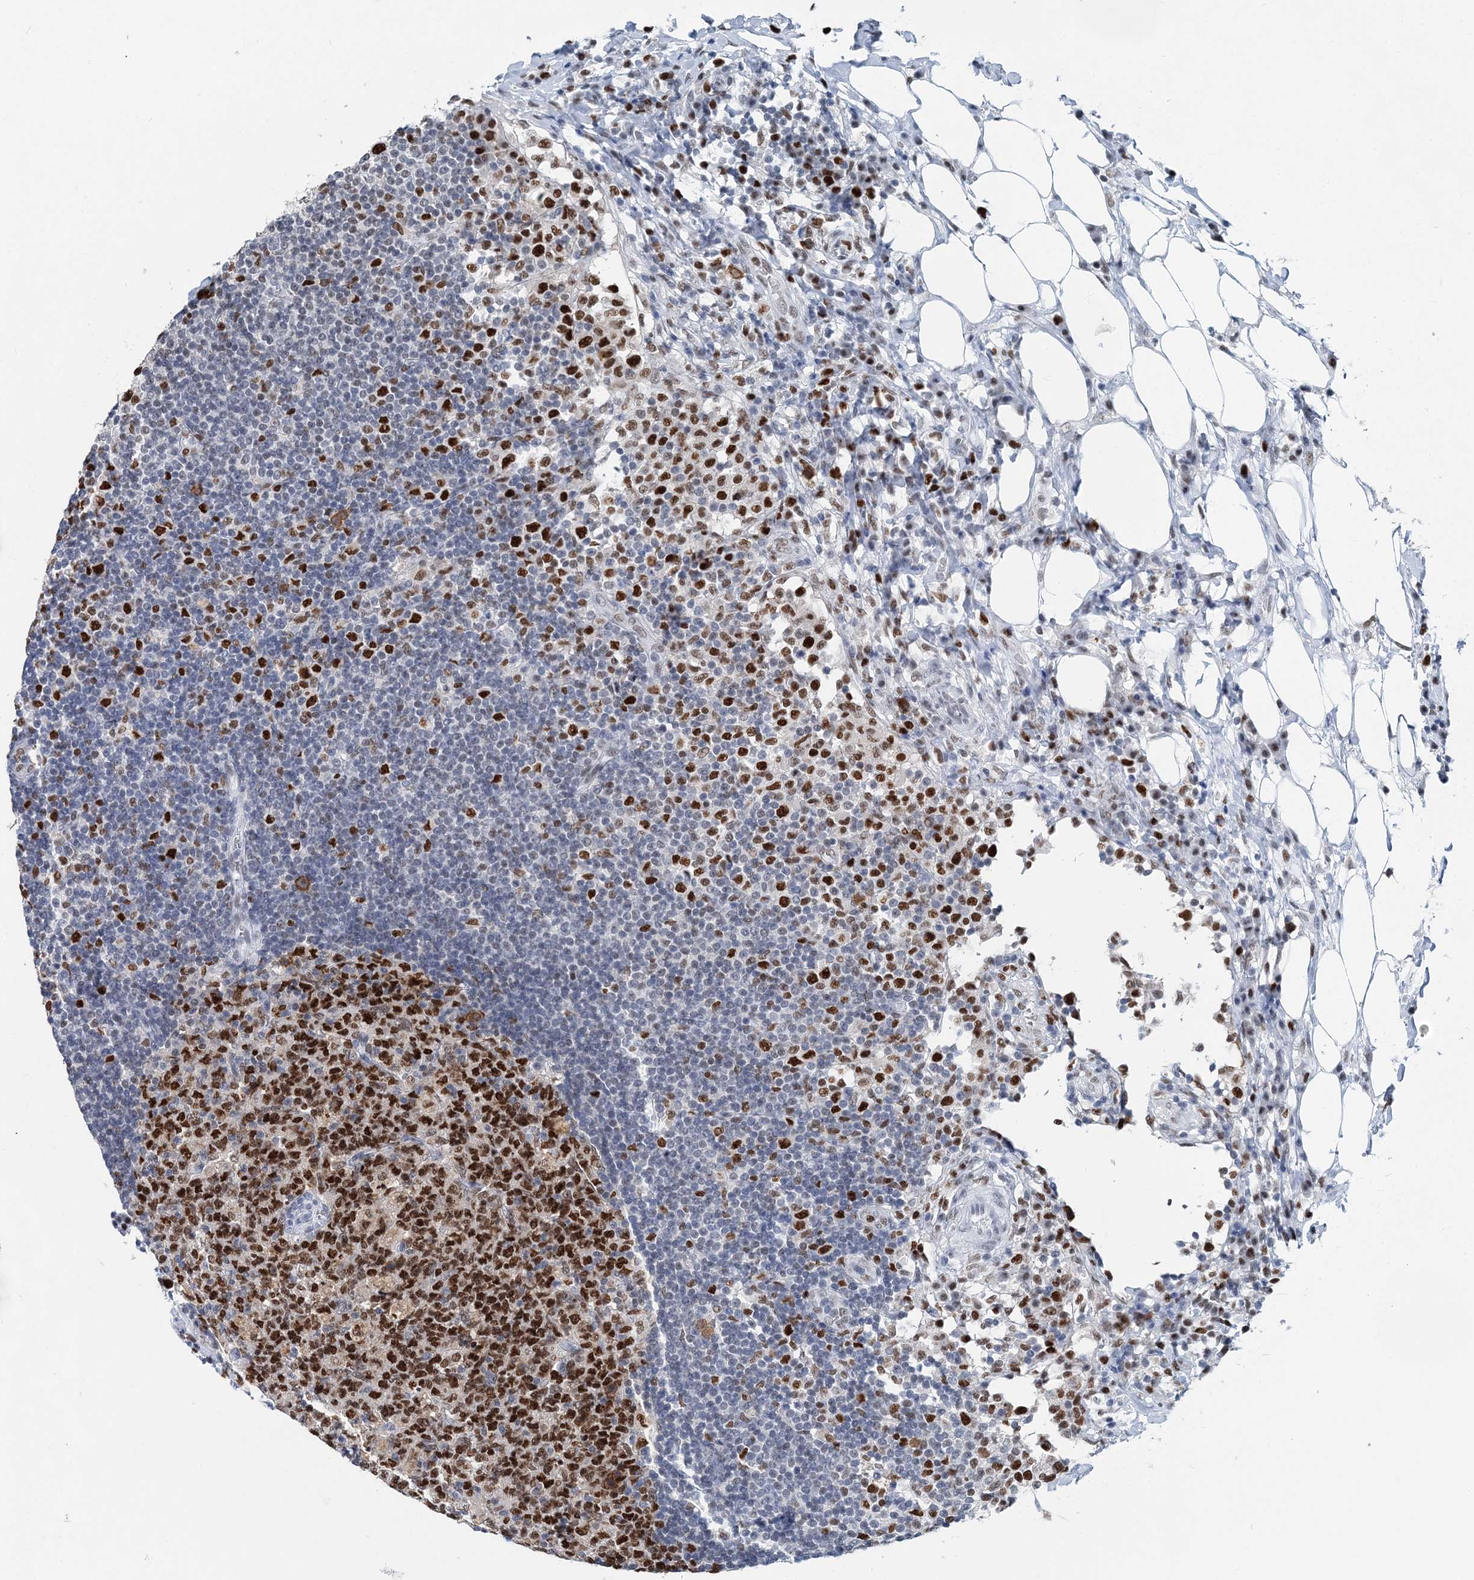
{"staining": {"intensity": "strong", "quantity": ">75%", "location": "nuclear"}, "tissue": "lymph node", "cell_type": "Germinal center cells", "image_type": "normal", "snomed": [{"axis": "morphology", "description": "Normal tissue, NOS"}, {"axis": "topography", "description": "Lymph node"}], "caption": "Lymph node was stained to show a protein in brown. There is high levels of strong nuclear expression in approximately >75% of germinal center cells. (Stains: DAB in brown, nuclei in blue, Microscopy: brightfield microscopy at high magnification).", "gene": "HAT1", "patient": {"sex": "female", "age": 53}}